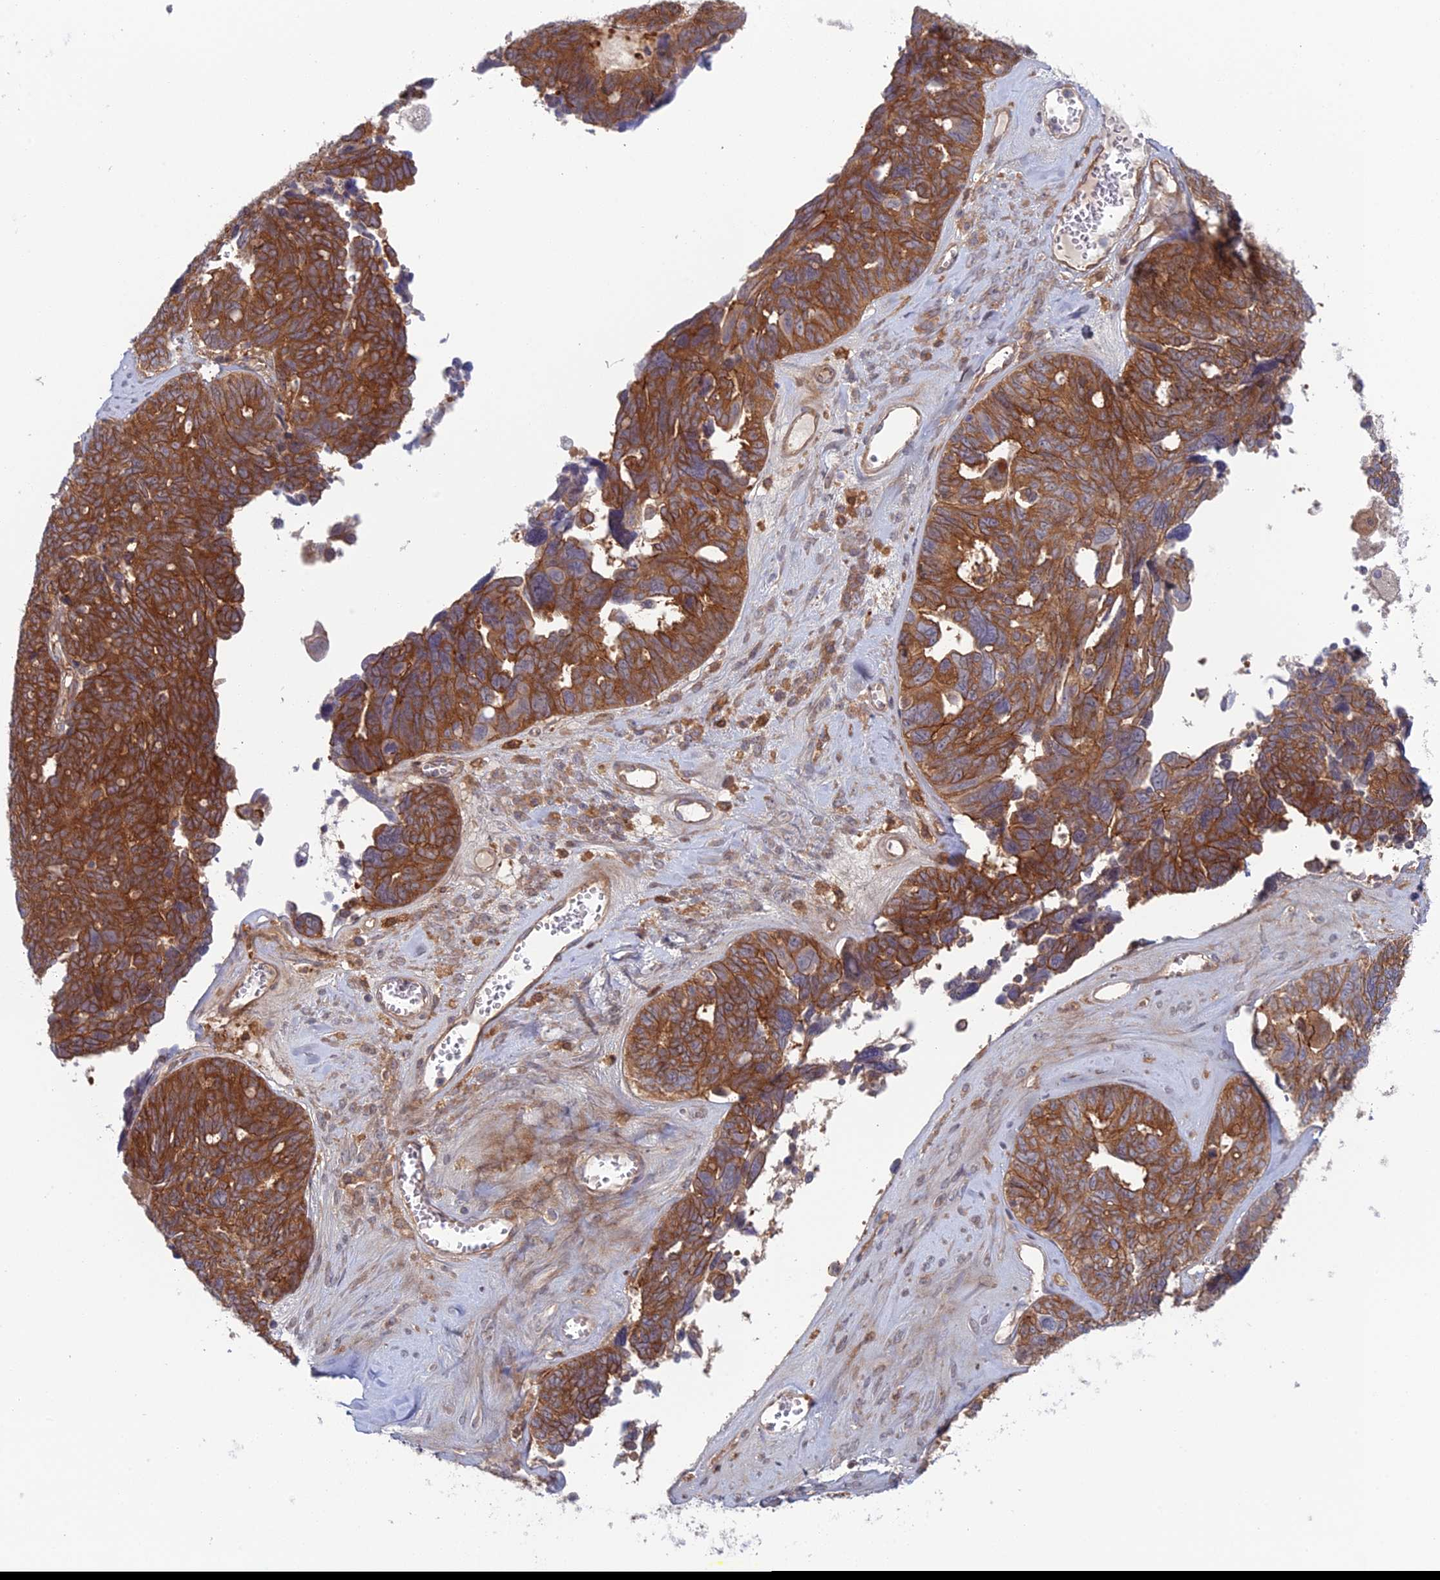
{"staining": {"intensity": "moderate", "quantity": ">75%", "location": "cytoplasmic/membranous"}, "tissue": "ovarian cancer", "cell_type": "Tumor cells", "image_type": "cancer", "snomed": [{"axis": "morphology", "description": "Cystadenocarcinoma, serous, NOS"}, {"axis": "topography", "description": "Ovary"}], "caption": "Protein staining shows moderate cytoplasmic/membranous positivity in about >75% of tumor cells in ovarian cancer.", "gene": "ABHD1", "patient": {"sex": "female", "age": 79}}